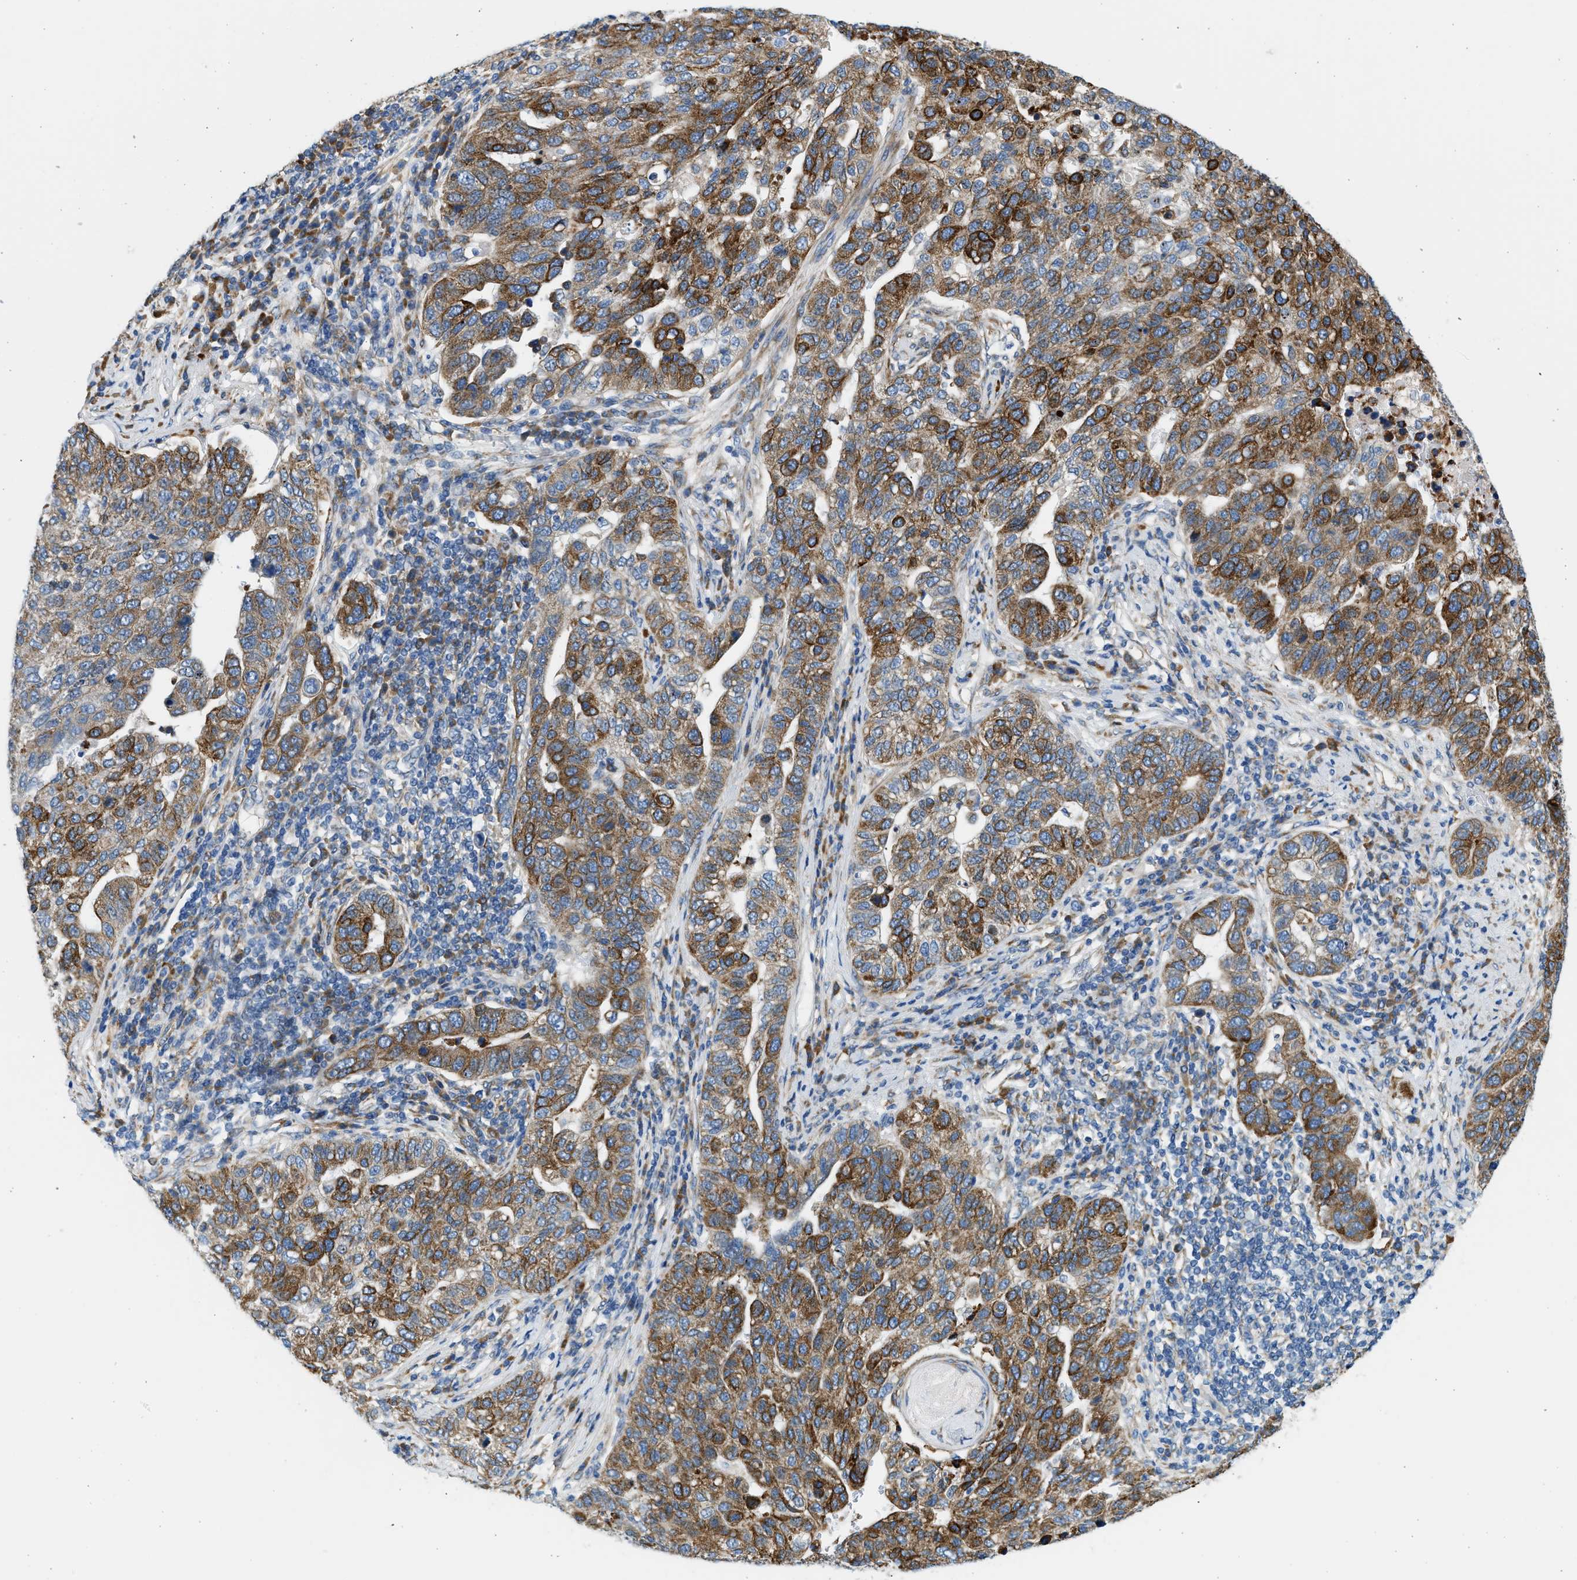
{"staining": {"intensity": "strong", "quantity": ">75%", "location": "cytoplasmic/membranous"}, "tissue": "pancreatic cancer", "cell_type": "Tumor cells", "image_type": "cancer", "snomed": [{"axis": "morphology", "description": "Adenocarcinoma, NOS"}, {"axis": "topography", "description": "Pancreas"}], "caption": "Protein analysis of adenocarcinoma (pancreatic) tissue exhibits strong cytoplasmic/membranous expression in approximately >75% of tumor cells.", "gene": "CNTN6", "patient": {"sex": "female", "age": 61}}